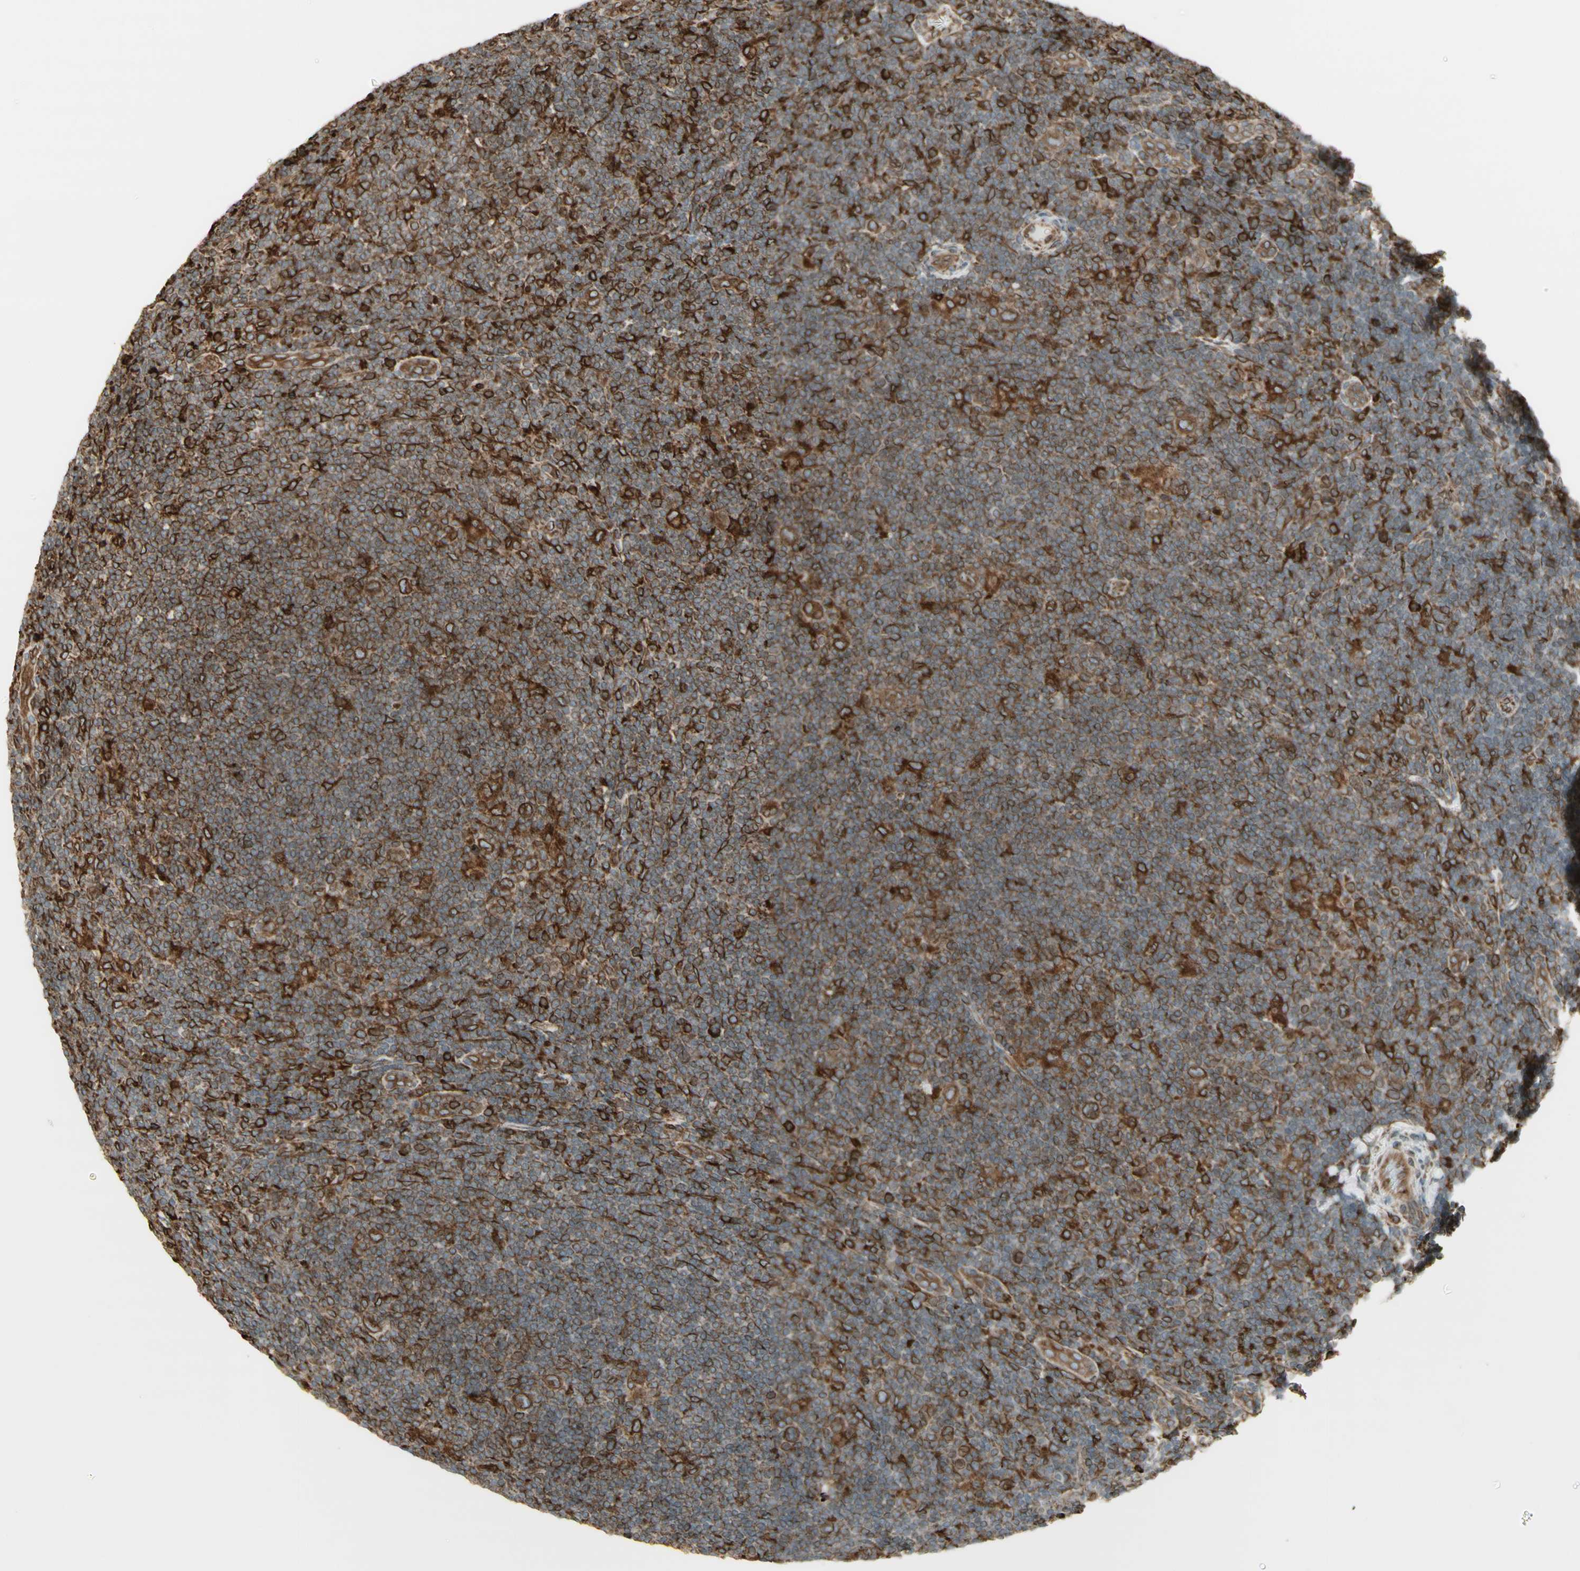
{"staining": {"intensity": "moderate", "quantity": ">75%", "location": "cytoplasmic/membranous"}, "tissue": "lymphoma", "cell_type": "Tumor cells", "image_type": "cancer", "snomed": [{"axis": "morphology", "description": "Hodgkin's disease, NOS"}, {"axis": "topography", "description": "Lymph node"}], "caption": "Immunohistochemical staining of lymphoma shows moderate cytoplasmic/membranous protein positivity in approximately >75% of tumor cells.", "gene": "CANX", "patient": {"sex": "female", "age": 57}}